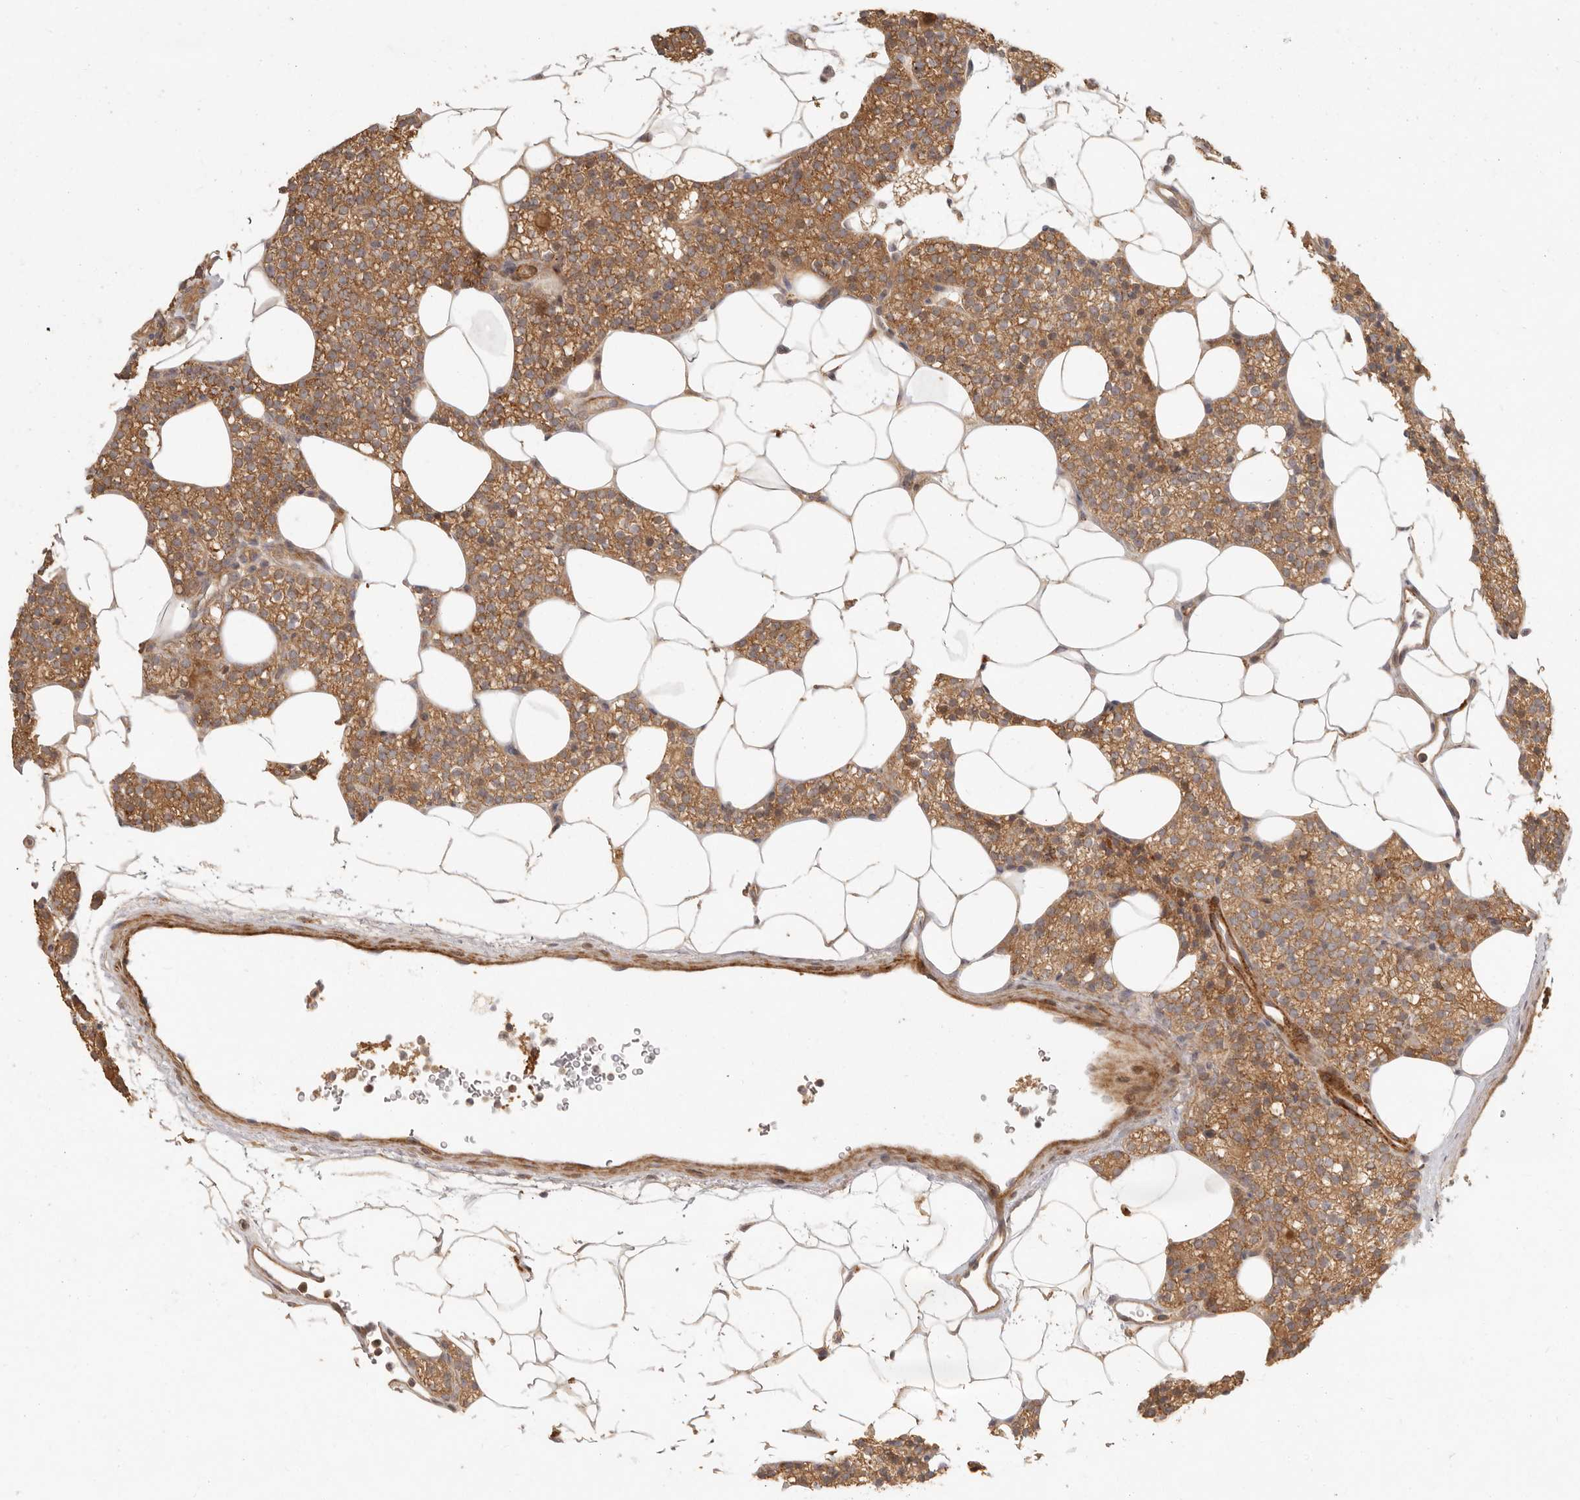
{"staining": {"intensity": "moderate", "quantity": ">75%", "location": "cytoplasmic/membranous"}, "tissue": "parathyroid gland", "cell_type": "Glandular cells", "image_type": "normal", "snomed": [{"axis": "morphology", "description": "Normal tissue, NOS"}, {"axis": "topography", "description": "Parathyroid gland"}], "caption": "The histopathology image displays staining of benign parathyroid gland, revealing moderate cytoplasmic/membranous protein staining (brown color) within glandular cells. The staining is performed using DAB brown chromogen to label protein expression. The nuclei are counter-stained blue using hematoxylin.", "gene": "VIPR1", "patient": {"sex": "female", "age": 56}}